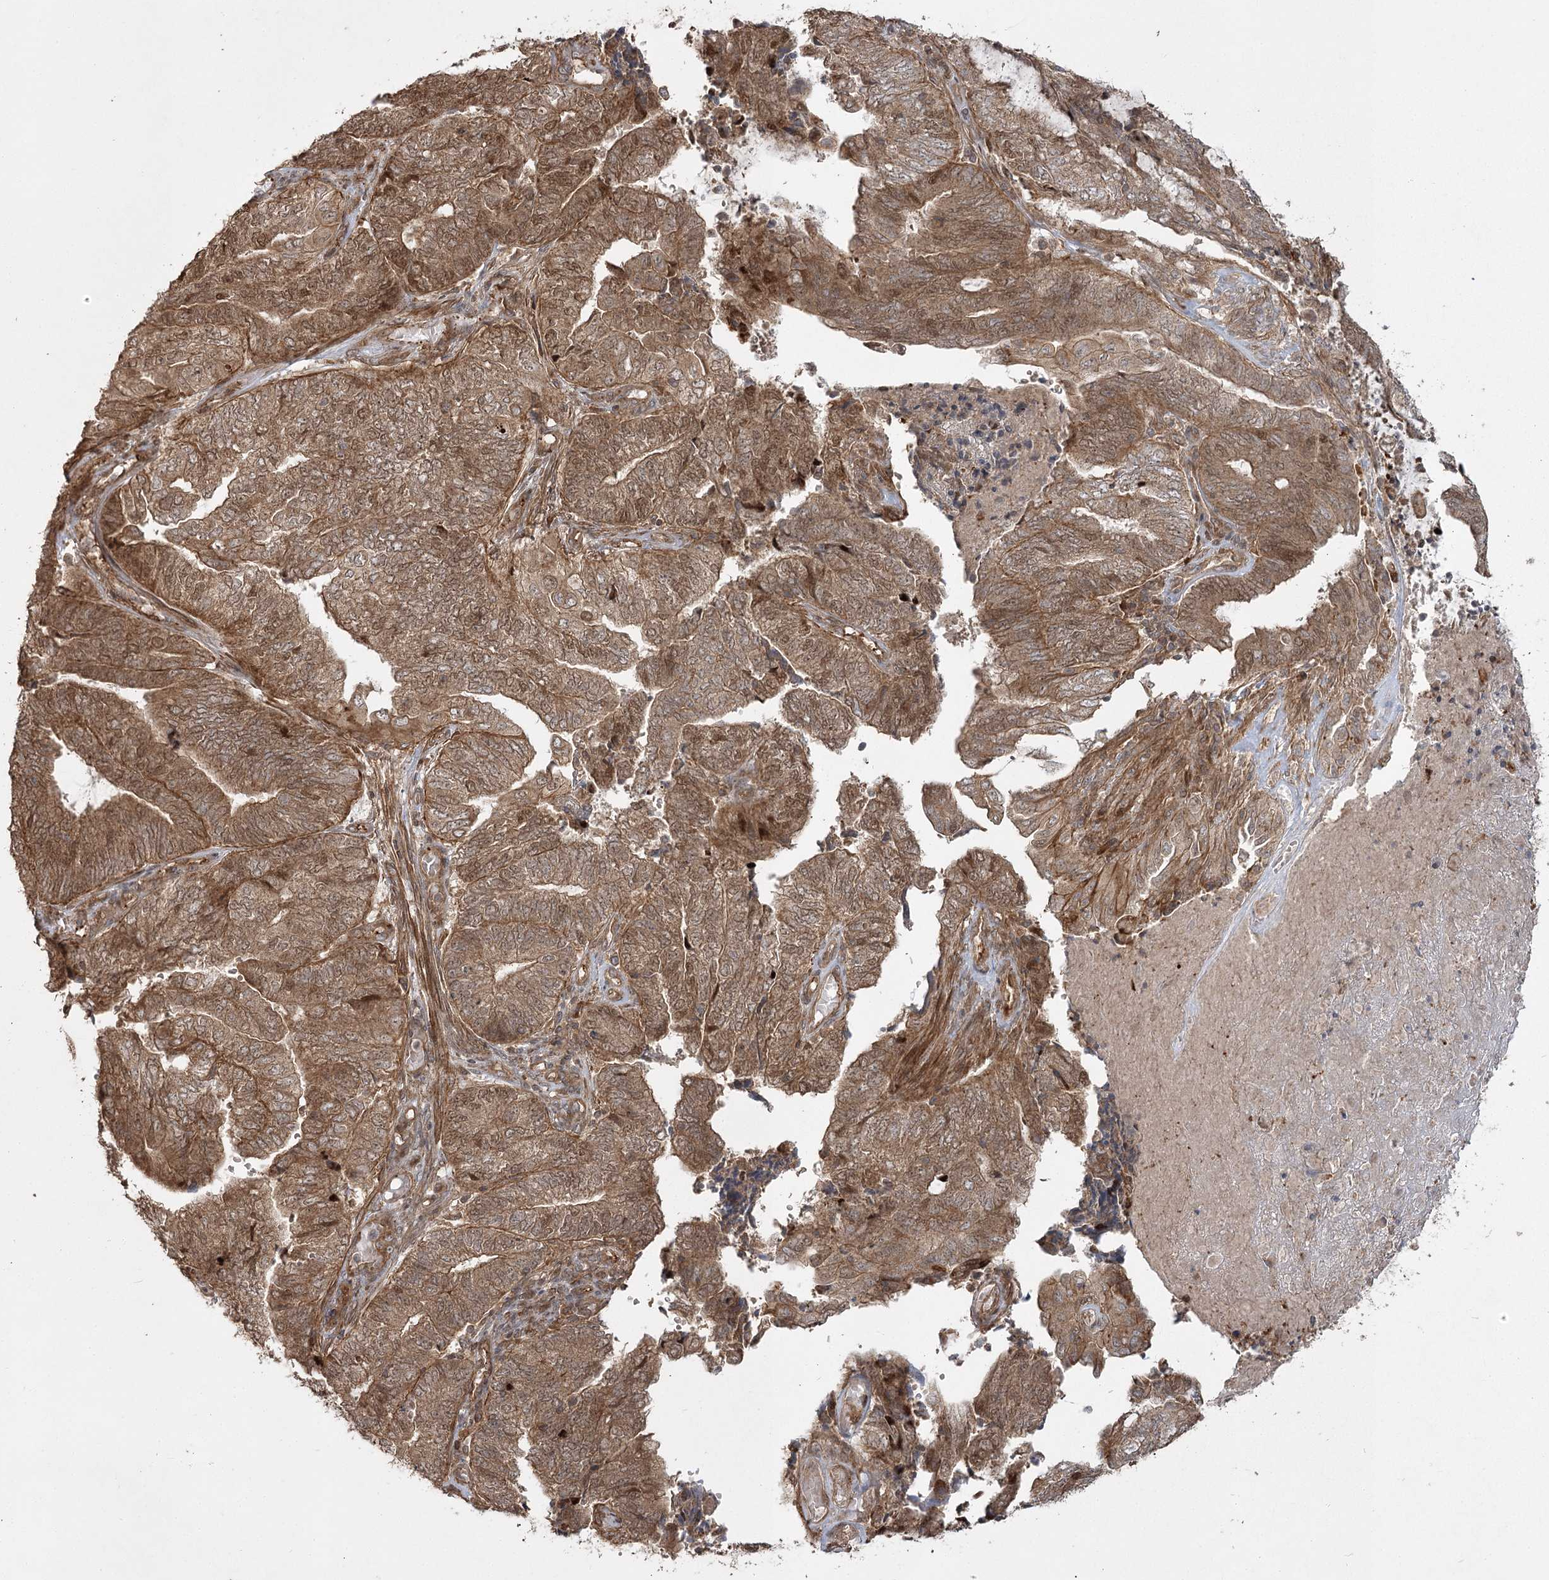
{"staining": {"intensity": "moderate", "quantity": ">75%", "location": "cytoplasmic/membranous,nuclear"}, "tissue": "endometrial cancer", "cell_type": "Tumor cells", "image_type": "cancer", "snomed": [{"axis": "morphology", "description": "Adenocarcinoma, NOS"}, {"axis": "topography", "description": "Uterus"}, {"axis": "topography", "description": "Endometrium"}], "caption": "A micrograph showing moderate cytoplasmic/membranous and nuclear staining in about >75% of tumor cells in endometrial cancer (adenocarcinoma), as visualized by brown immunohistochemical staining.", "gene": "CPLANE1", "patient": {"sex": "female", "age": 70}}